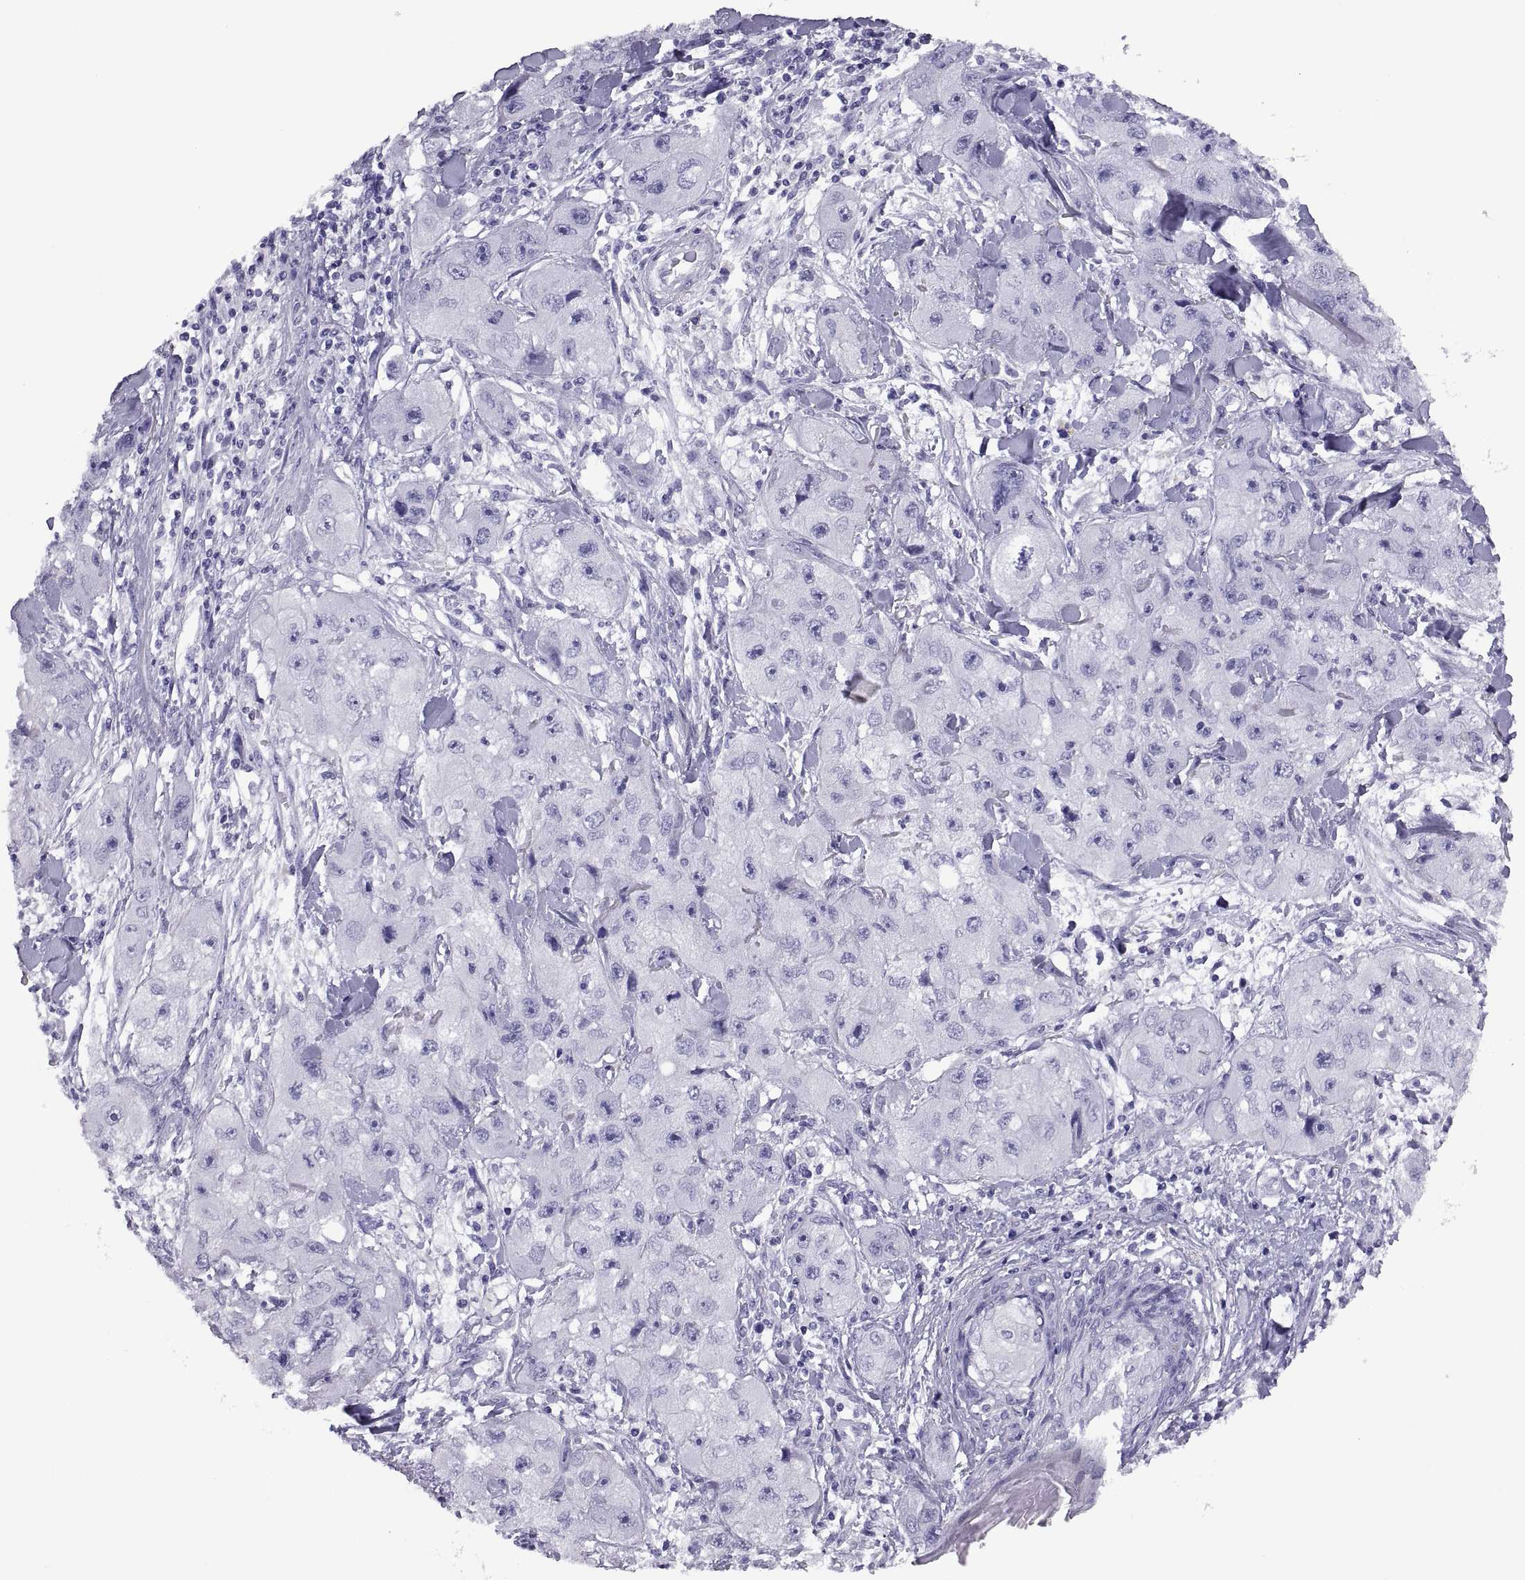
{"staining": {"intensity": "negative", "quantity": "none", "location": "none"}, "tissue": "skin cancer", "cell_type": "Tumor cells", "image_type": "cancer", "snomed": [{"axis": "morphology", "description": "Squamous cell carcinoma, NOS"}, {"axis": "topography", "description": "Skin"}, {"axis": "topography", "description": "Subcutis"}], "caption": "High power microscopy micrograph of an IHC micrograph of skin squamous cell carcinoma, revealing no significant expression in tumor cells.", "gene": "RGS20", "patient": {"sex": "male", "age": 73}}